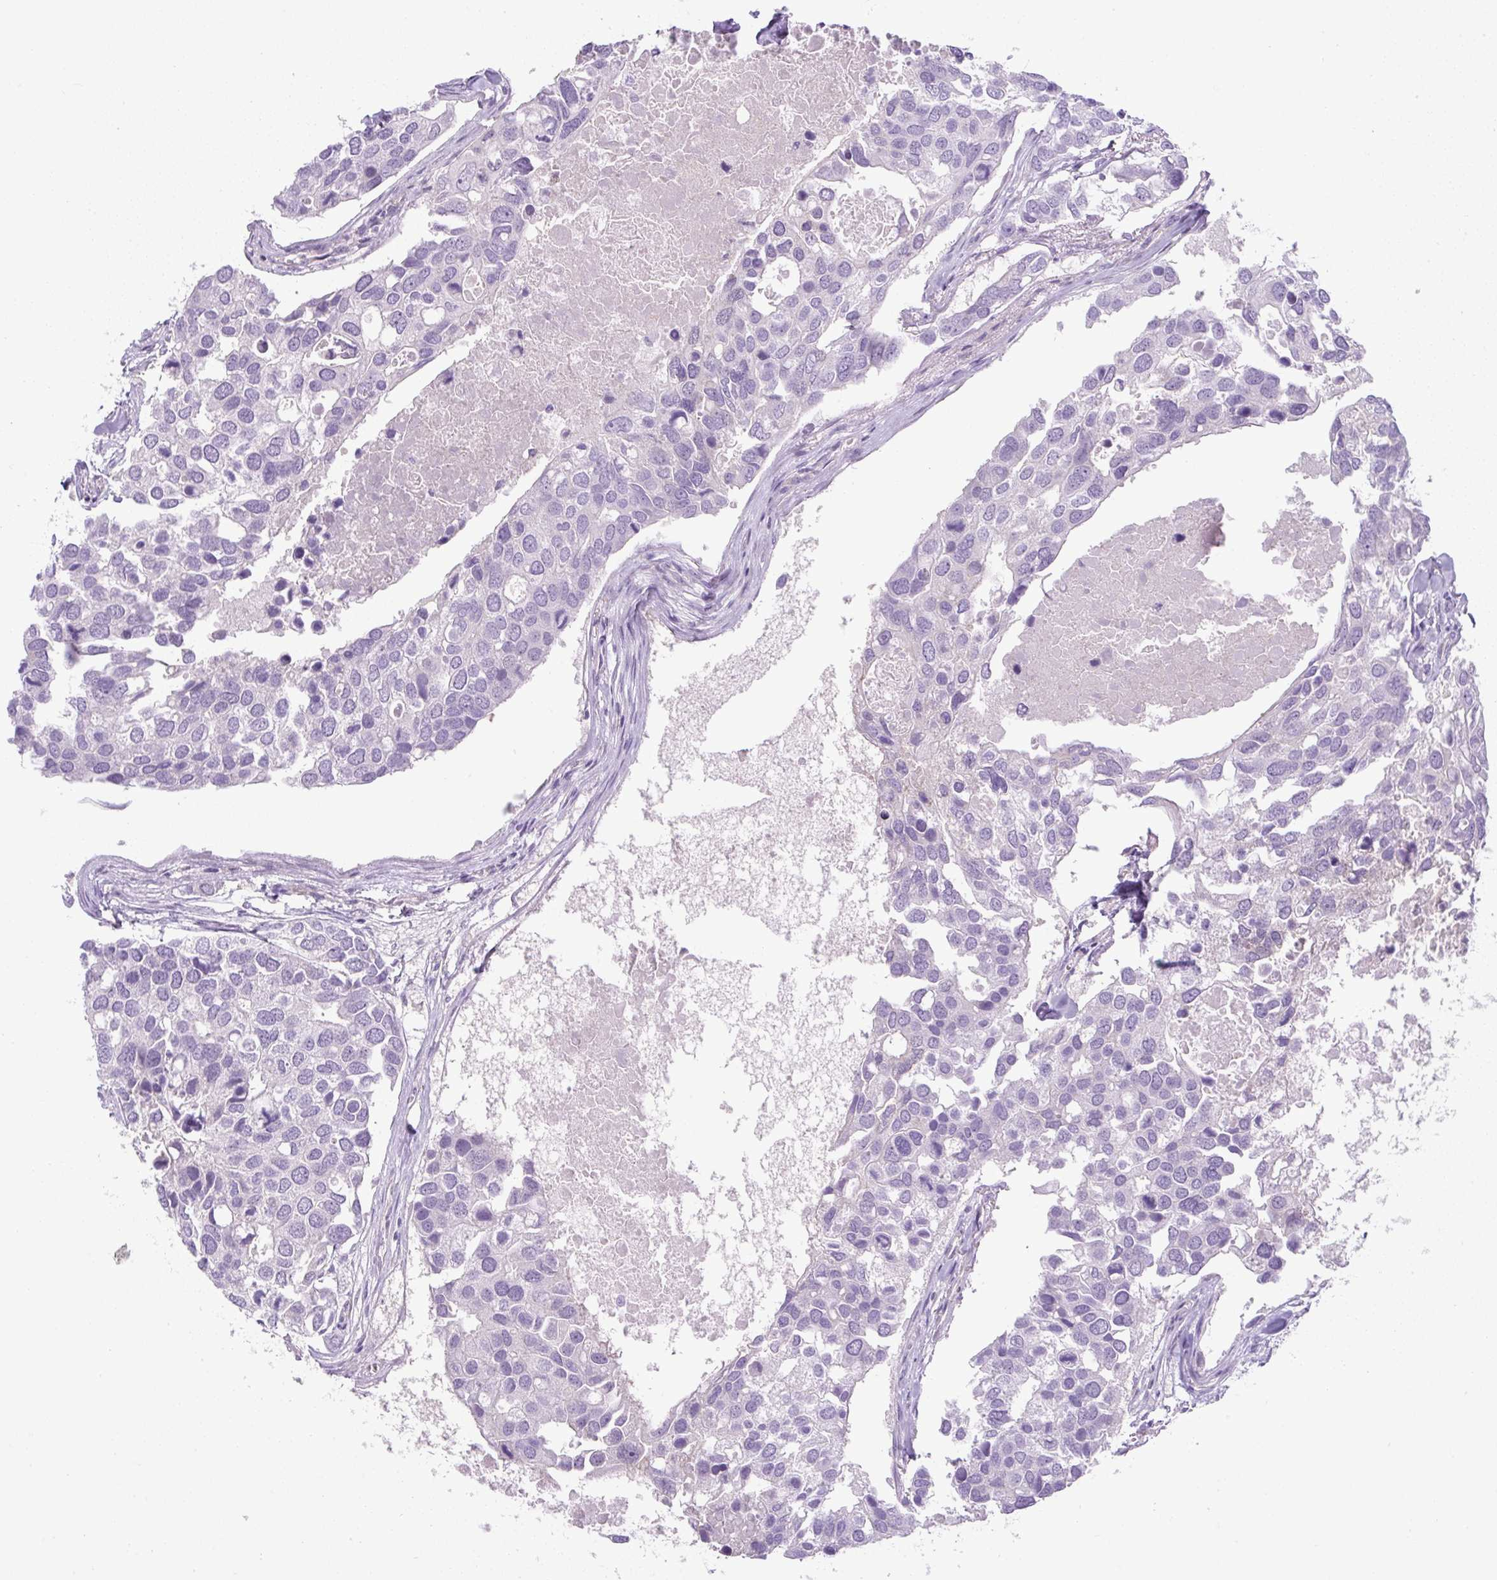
{"staining": {"intensity": "negative", "quantity": "none", "location": "none"}, "tissue": "breast cancer", "cell_type": "Tumor cells", "image_type": "cancer", "snomed": [{"axis": "morphology", "description": "Duct carcinoma"}, {"axis": "topography", "description": "Breast"}], "caption": "Tumor cells show no significant protein positivity in breast invasive ductal carcinoma.", "gene": "ADAMTS19", "patient": {"sex": "female", "age": 83}}